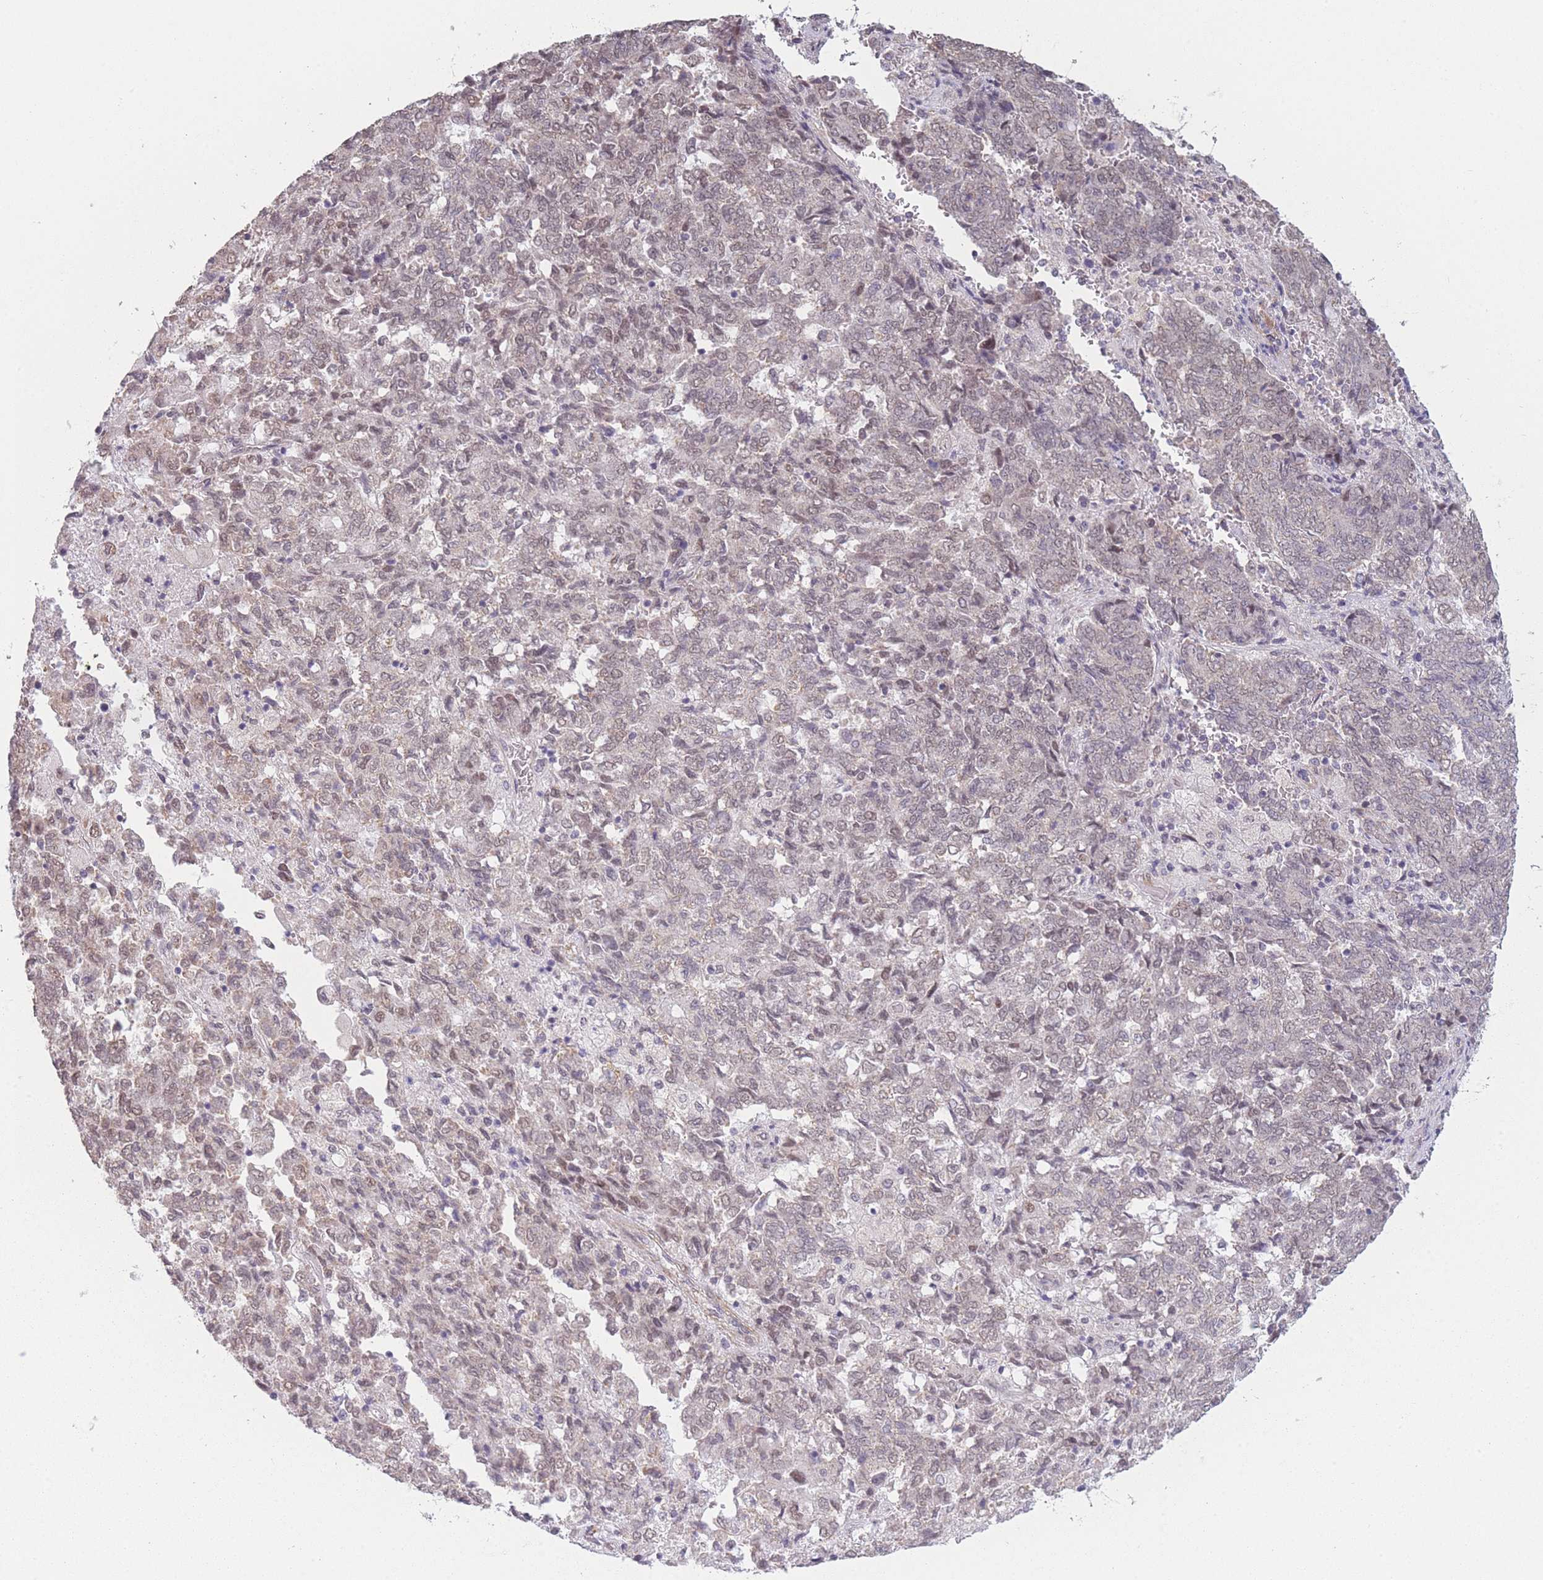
{"staining": {"intensity": "weak", "quantity": "25%-75%", "location": "nuclear"}, "tissue": "endometrial cancer", "cell_type": "Tumor cells", "image_type": "cancer", "snomed": [{"axis": "morphology", "description": "Adenocarcinoma, NOS"}, {"axis": "topography", "description": "Endometrium"}], "caption": "Immunohistochemistry (IHC) of endometrial cancer displays low levels of weak nuclear positivity in about 25%-75% of tumor cells.", "gene": "SIN3B", "patient": {"sex": "female", "age": 80}}